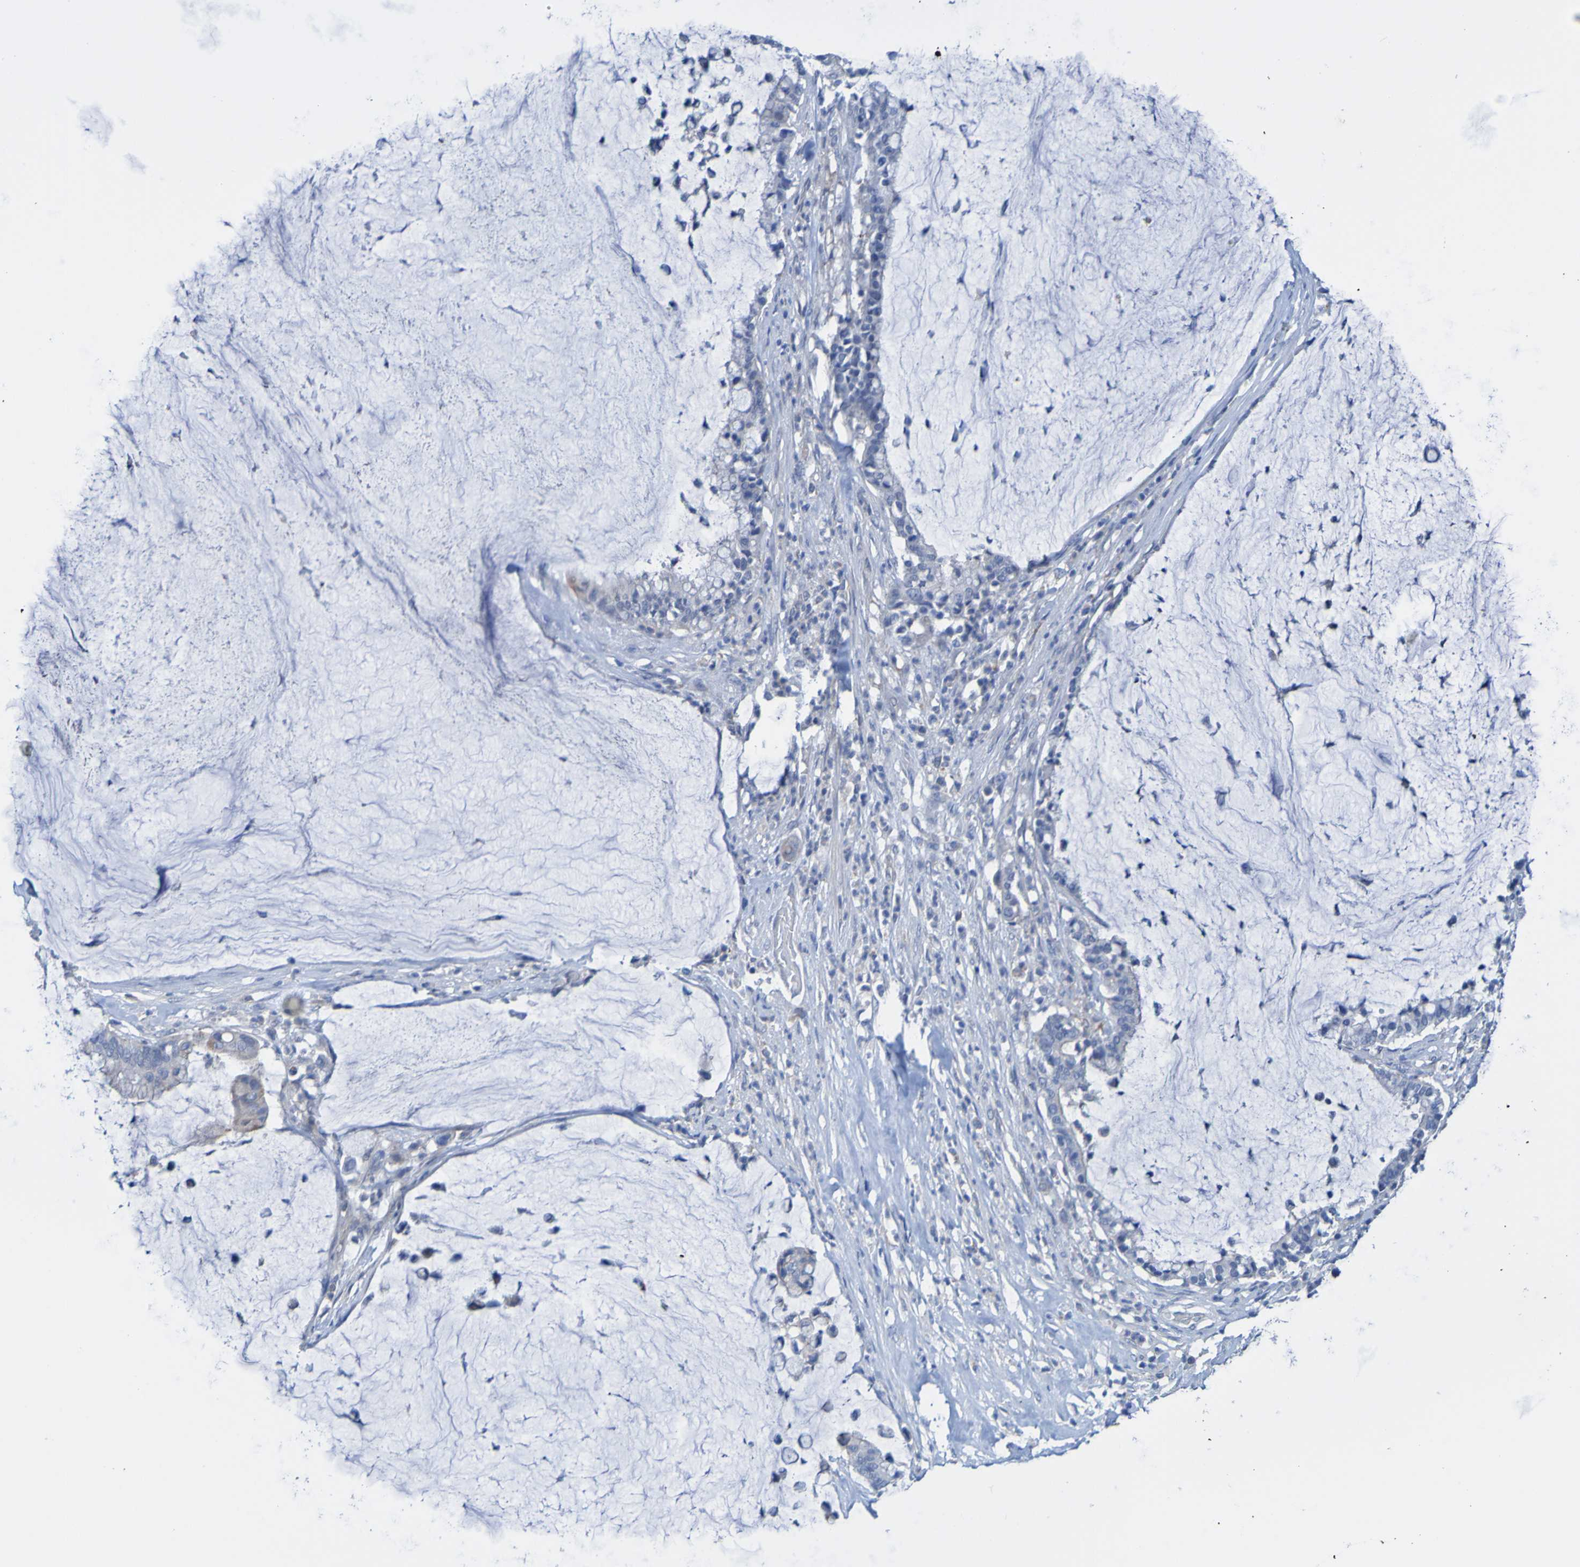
{"staining": {"intensity": "weak", "quantity": "<25%", "location": "cytoplasmic/membranous"}, "tissue": "pancreatic cancer", "cell_type": "Tumor cells", "image_type": "cancer", "snomed": [{"axis": "morphology", "description": "Adenocarcinoma, NOS"}, {"axis": "topography", "description": "Pancreas"}], "caption": "Tumor cells are negative for brown protein staining in adenocarcinoma (pancreatic). (Immunohistochemistry (ihc), brightfield microscopy, high magnification).", "gene": "ACMSD", "patient": {"sex": "male", "age": 41}}